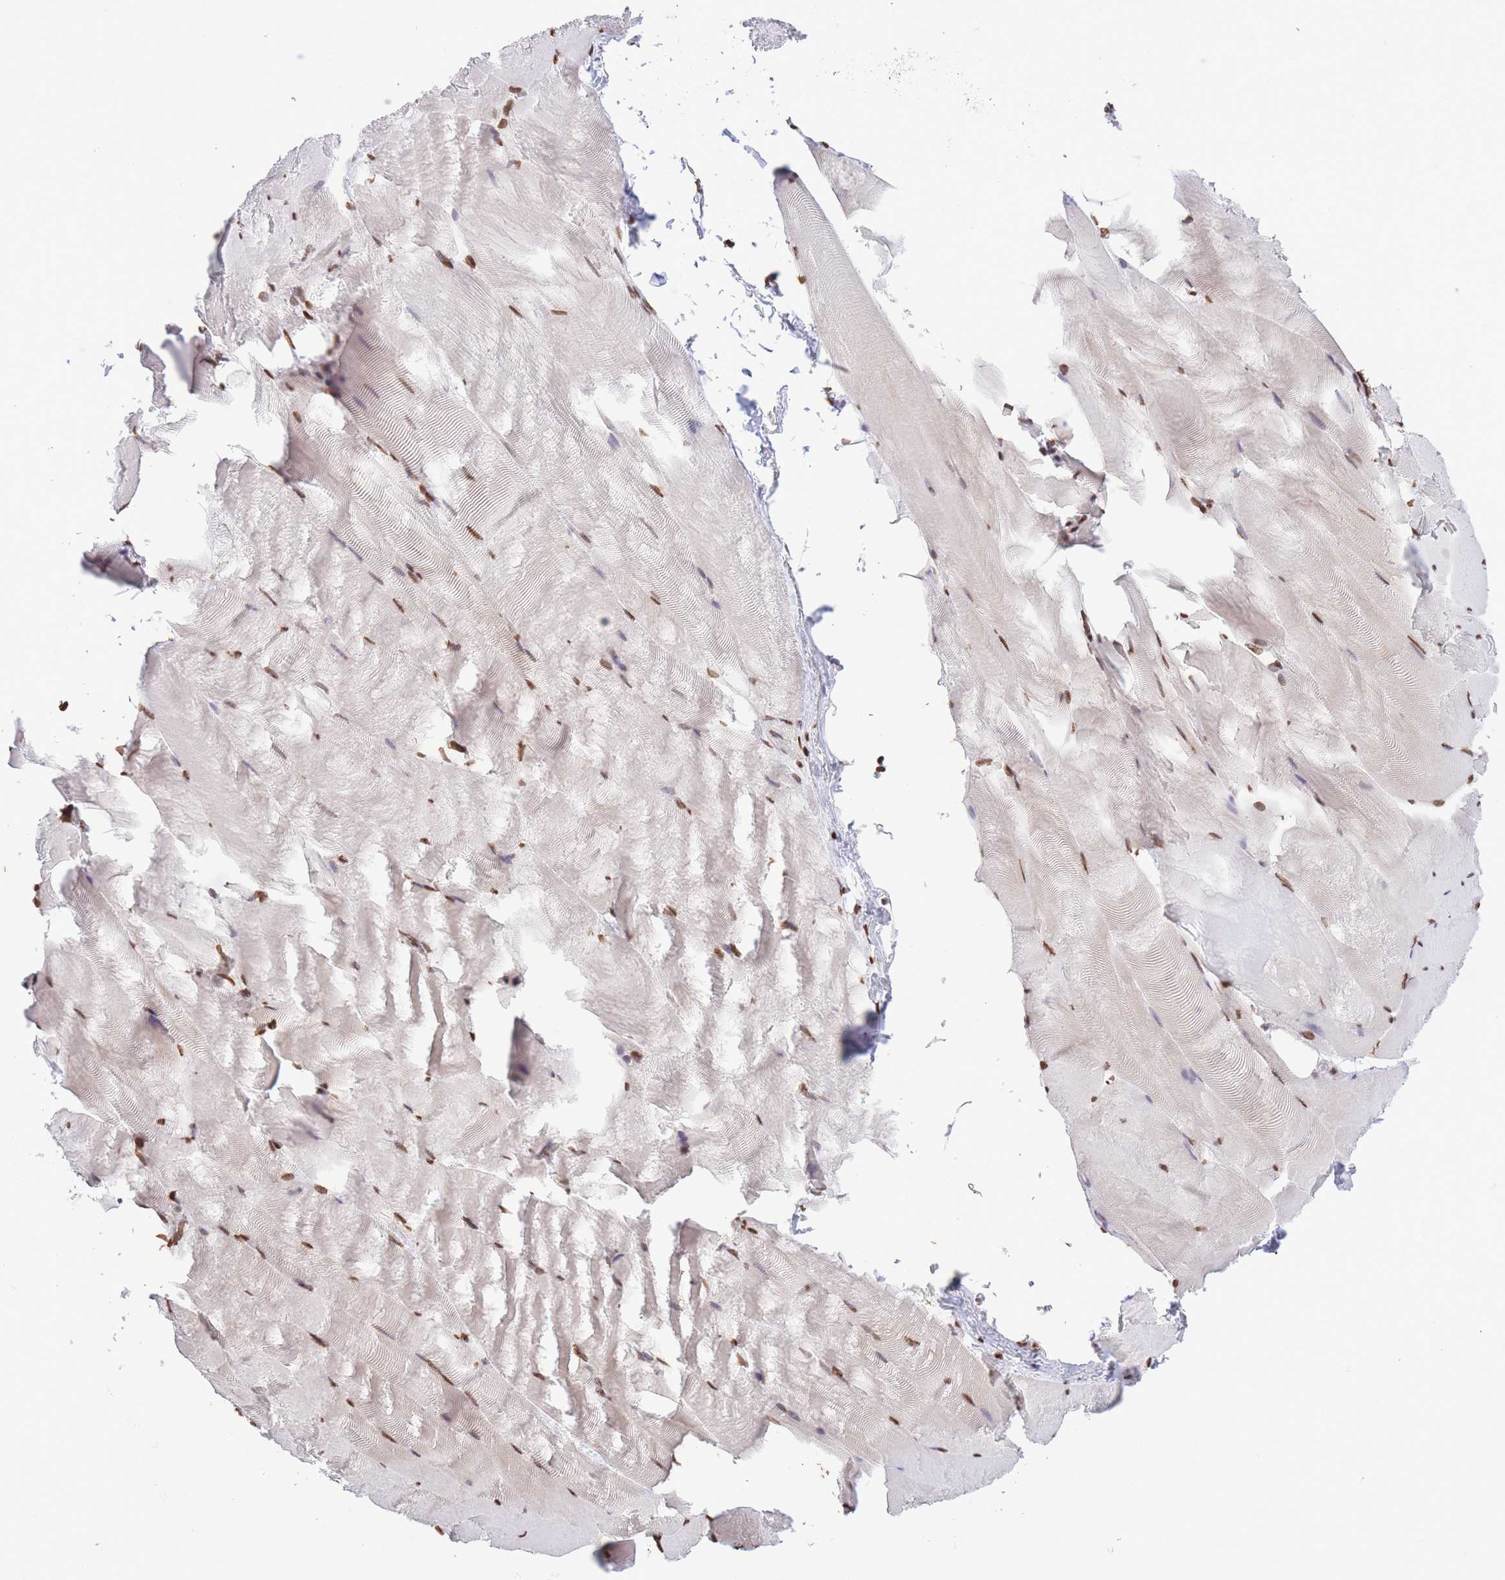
{"staining": {"intensity": "moderate", "quantity": ">75%", "location": "nuclear"}, "tissue": "skeletal muscle", "cell_type": "Myocytes", "image_type": "normal", "snomed": [{"axis": "morphology", "description": "Normal tissue, NOS"}, {"axis": "topography", "description": "Skeletal muscle"}], "caption": "Protein staining demonstrates moderate nuclear expression in about >75% of myocytes in benign skeletal muscle.", "gene": "H2BC10", "patient": {"sex": "female", "age": 64}}